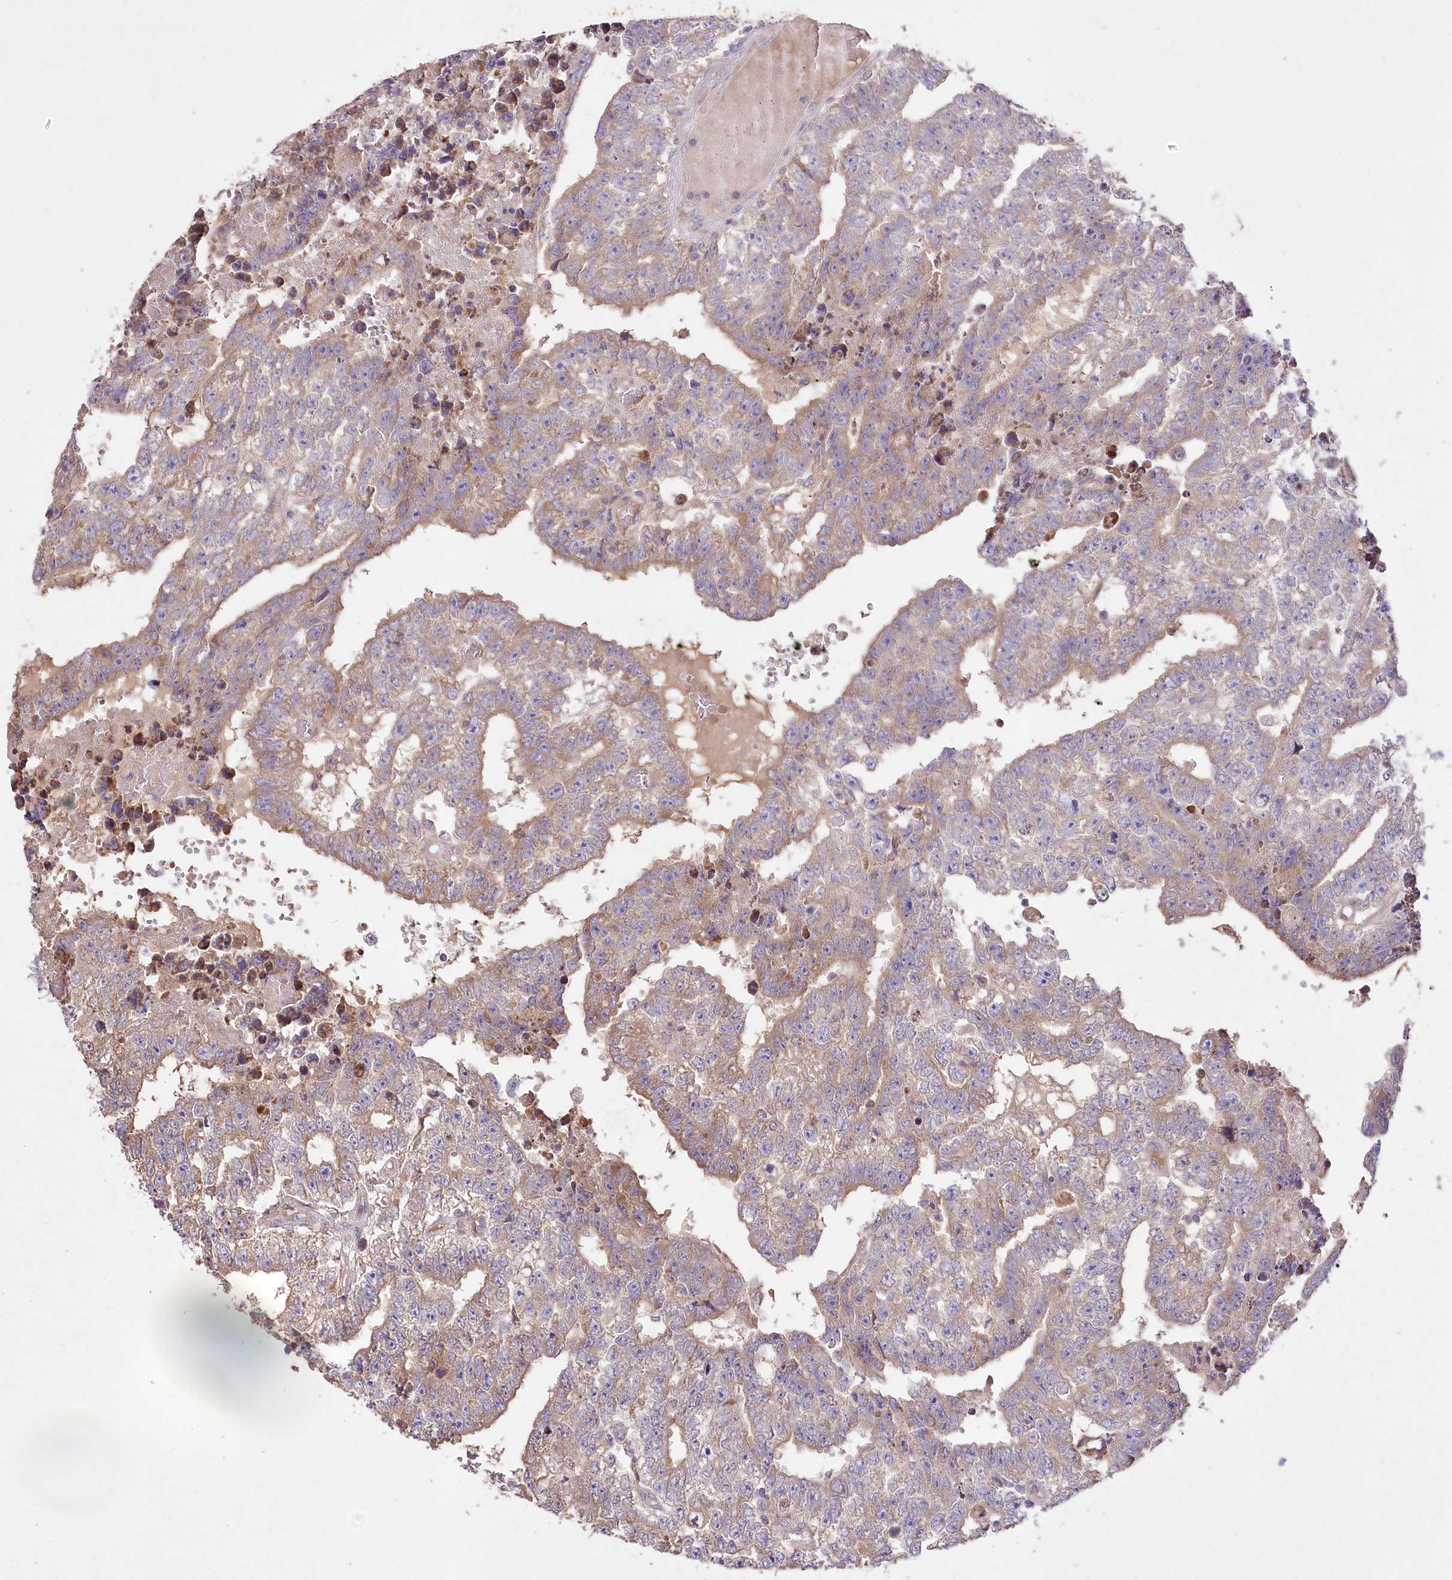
{"staining": {"intensity": "weak", "quantity": "25%-75%", "location": "cytoplasmic/membranous"}, "tissue": "testis cancer", "cell_type": "Tumor cells", "image_type": "cancer", "snomed": [{"axis": "morphology", "description": "Carcinoma, Embryonal, NOS"}, {"axis": "topography", "description": "Testis"}], "caption": "Weak cytoplasmic/membranous staining for a protein is present in approximately 25%-75% of tumor cells of testis cancer using immunohistochemistry.", "gene": "PBLD", "patient": {"sex": "male", "age": 25}}